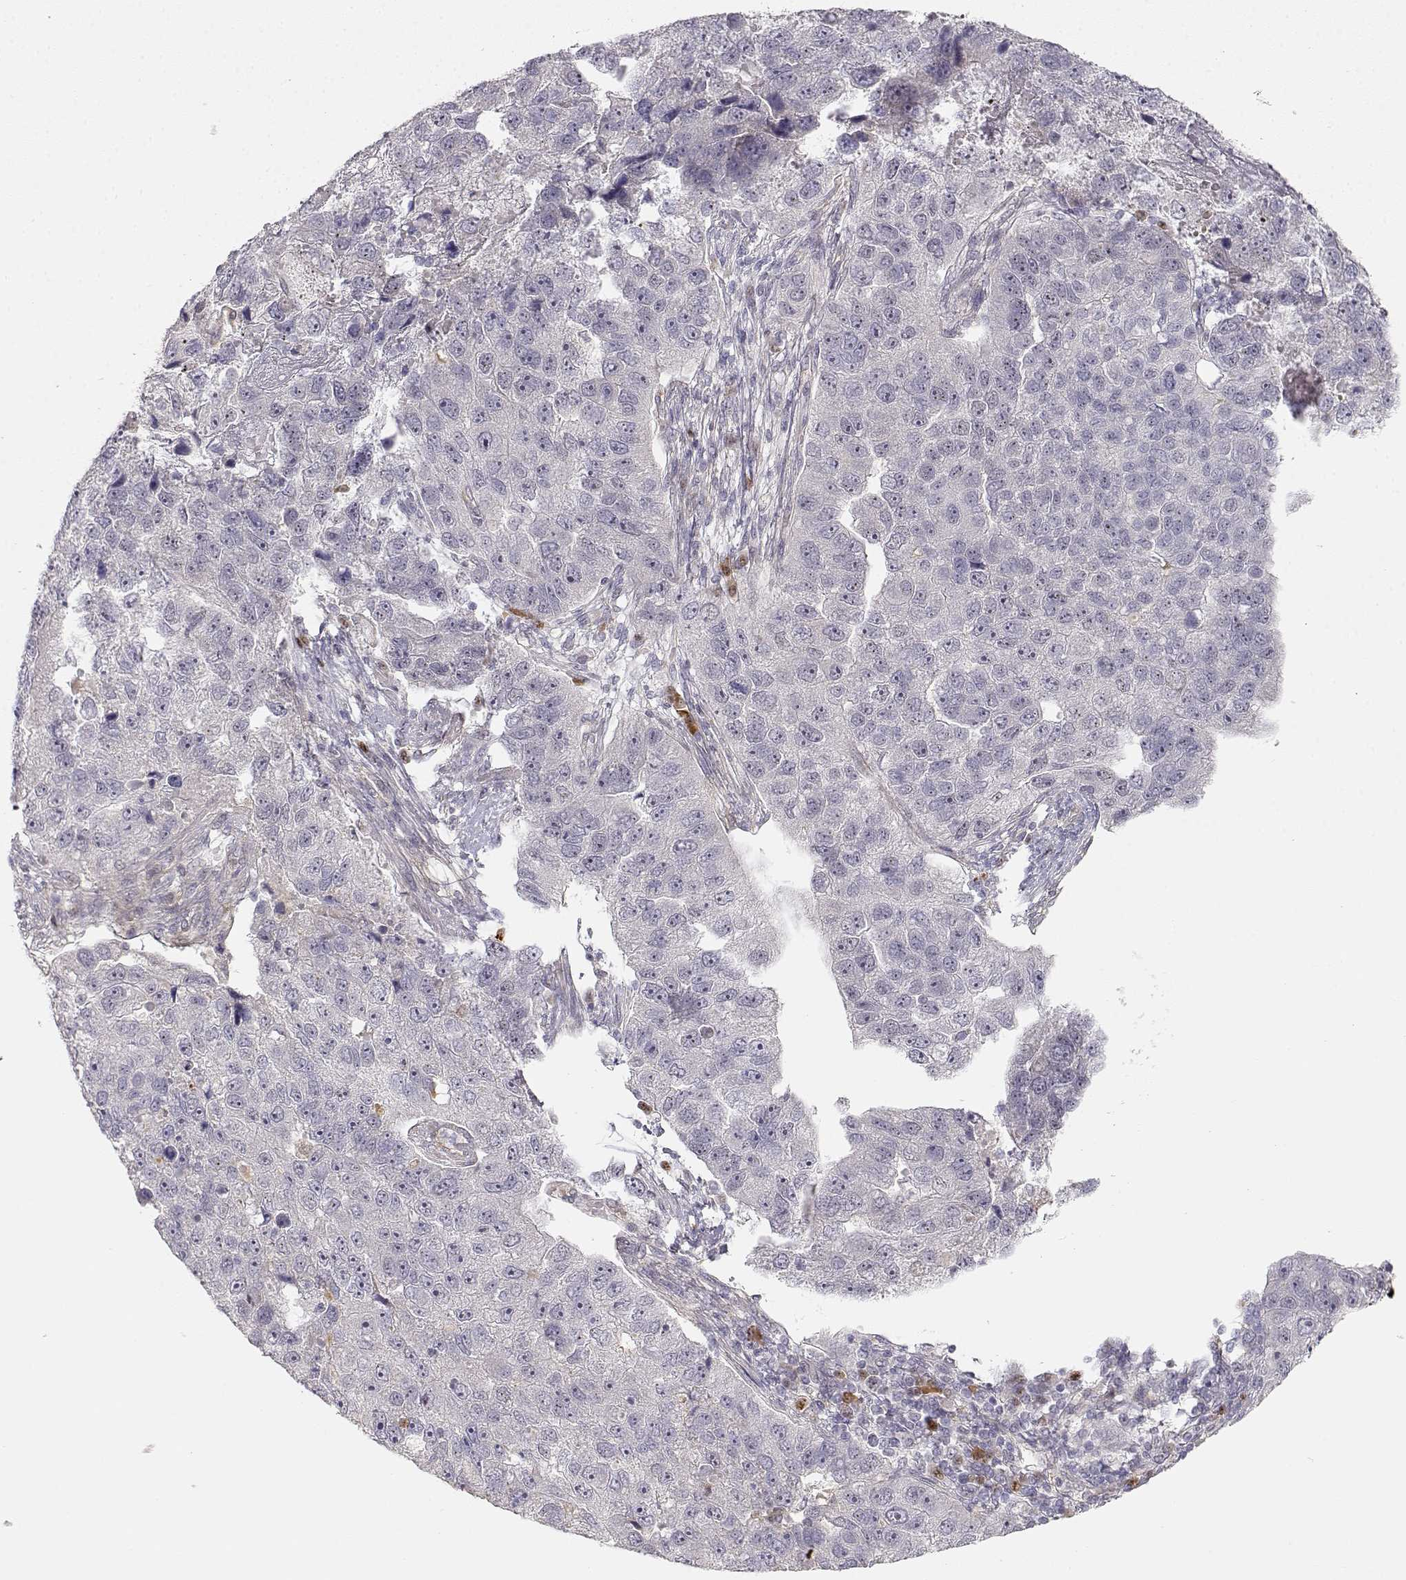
{"staining": {"intensity": "negative", "quantity": "none", "location": "none"}, "tissue": "pancreatic cancer", "cell_type": "Tumor cells", "image_type": "cancer", "snomed": [{"axis": "morphology", "description": "Adenocarcinoma, NOS"}, {"axis": "topography", "description": "Pancreas"}], "caption": "An image of adenocarcinoma (pancreatic) stained for a protein demonstrates no brown staining in tumor cells. The staining was performed using DAB (3,3'-diaminobenzidine) to visualize the protein expression in brown, while the nuclei were stained in blue with hematoxylin (Magnification: 20x).", "gene": "EAF2", "patient": {"sex": "female", "age": 61}}